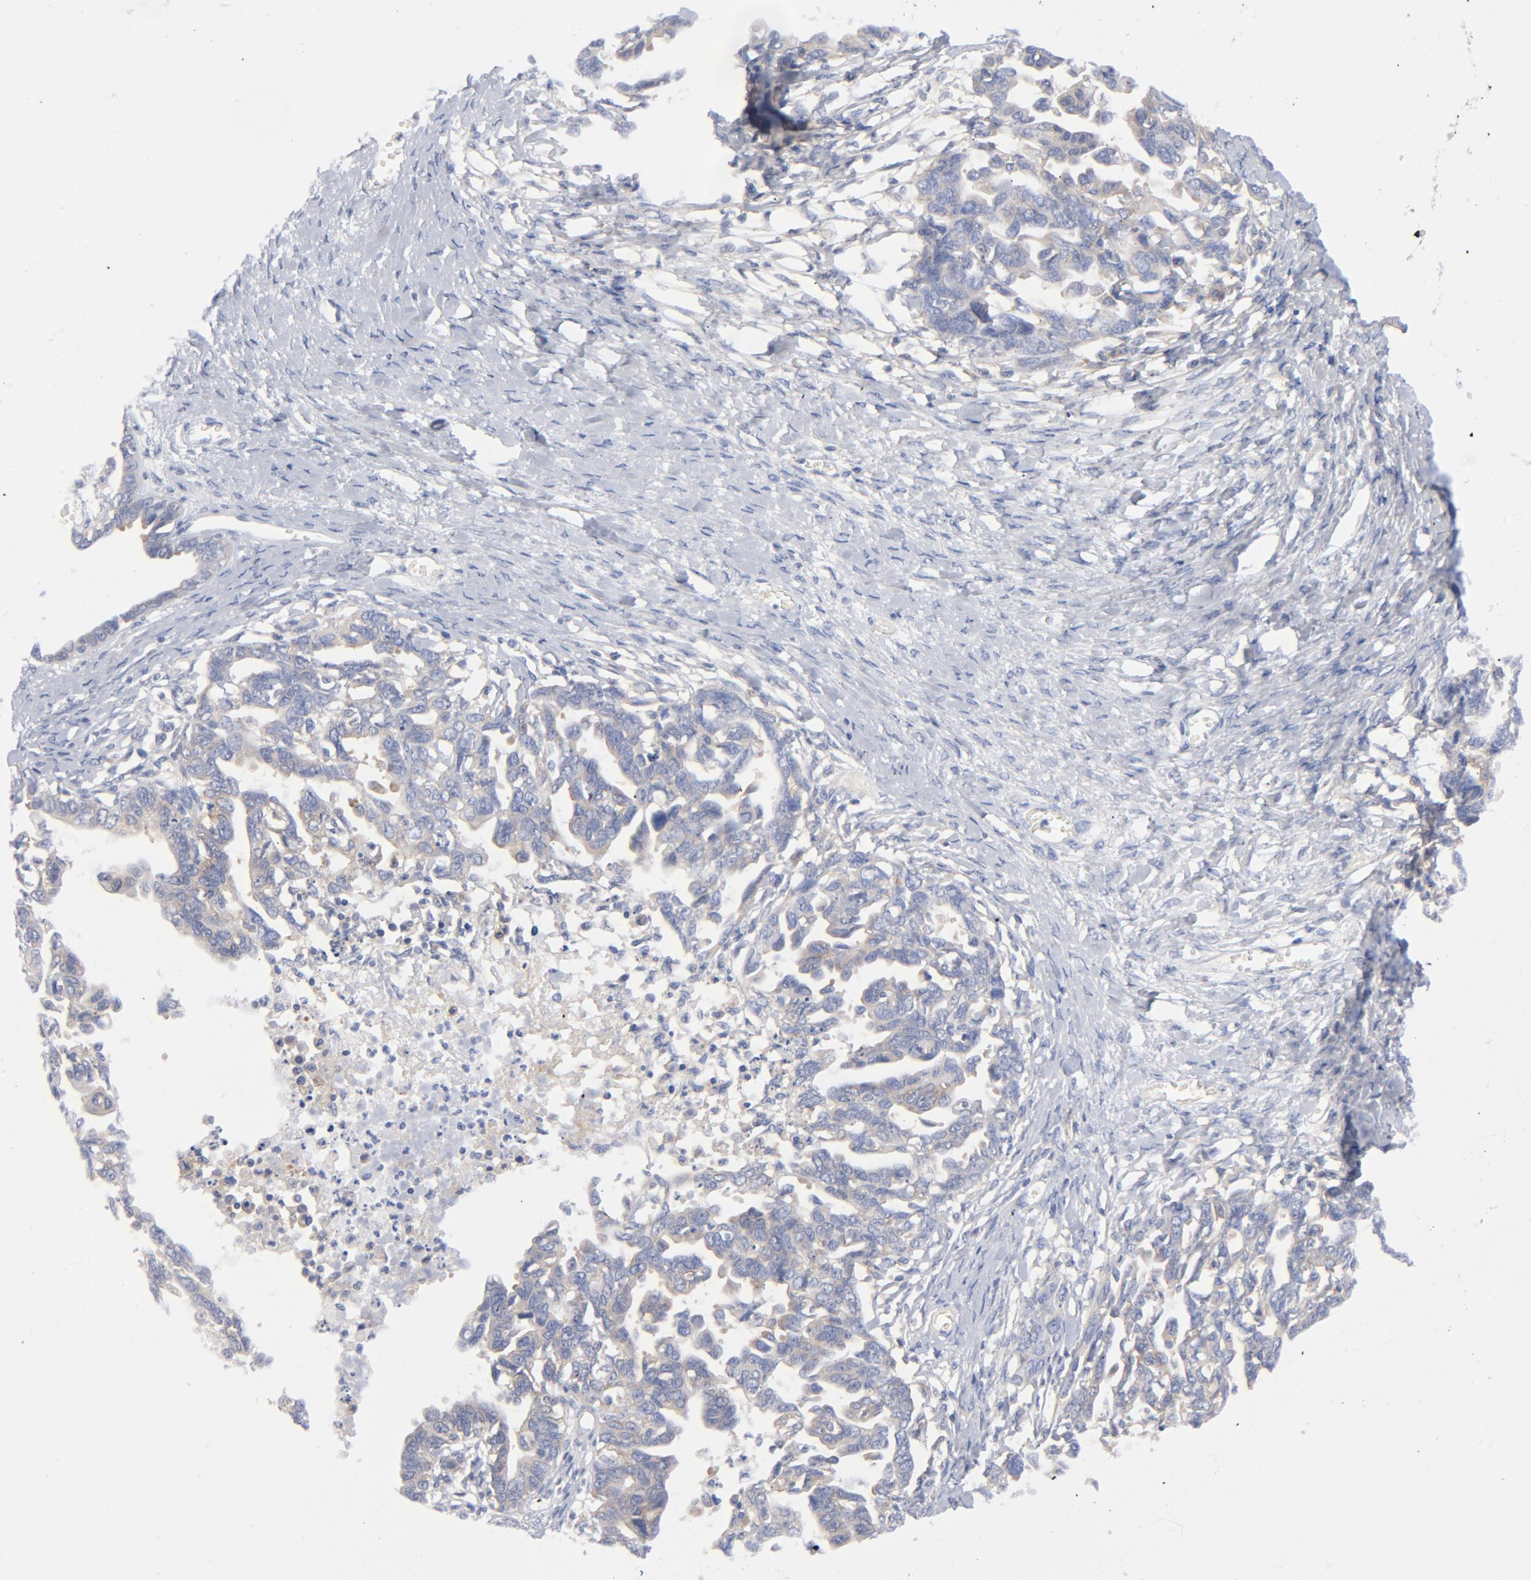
{"staining": {"intensity": "weak", "quantity": "25%-75%", "location": "cytoplasmic/membranous"}, "tissue": "ovarian cancer", "cell_type": "Tumor cells", "image_type": "cancer", "snomed": [{"axis": "morphology", "description": "Cystadenocarcinoma, serous, NOS"}, {"axis": "topography", "description": "Ovary"}], "caption": "A high-resolution photomicrograph shows IHC staining of serous cystadenocarcinoma (ovarian), which displays weak cytoplasmic/membranous expression in approximately 25%-75% of tumor cells.", "gene": "CD86", "patient": {"sex": "female", "age": 69}}